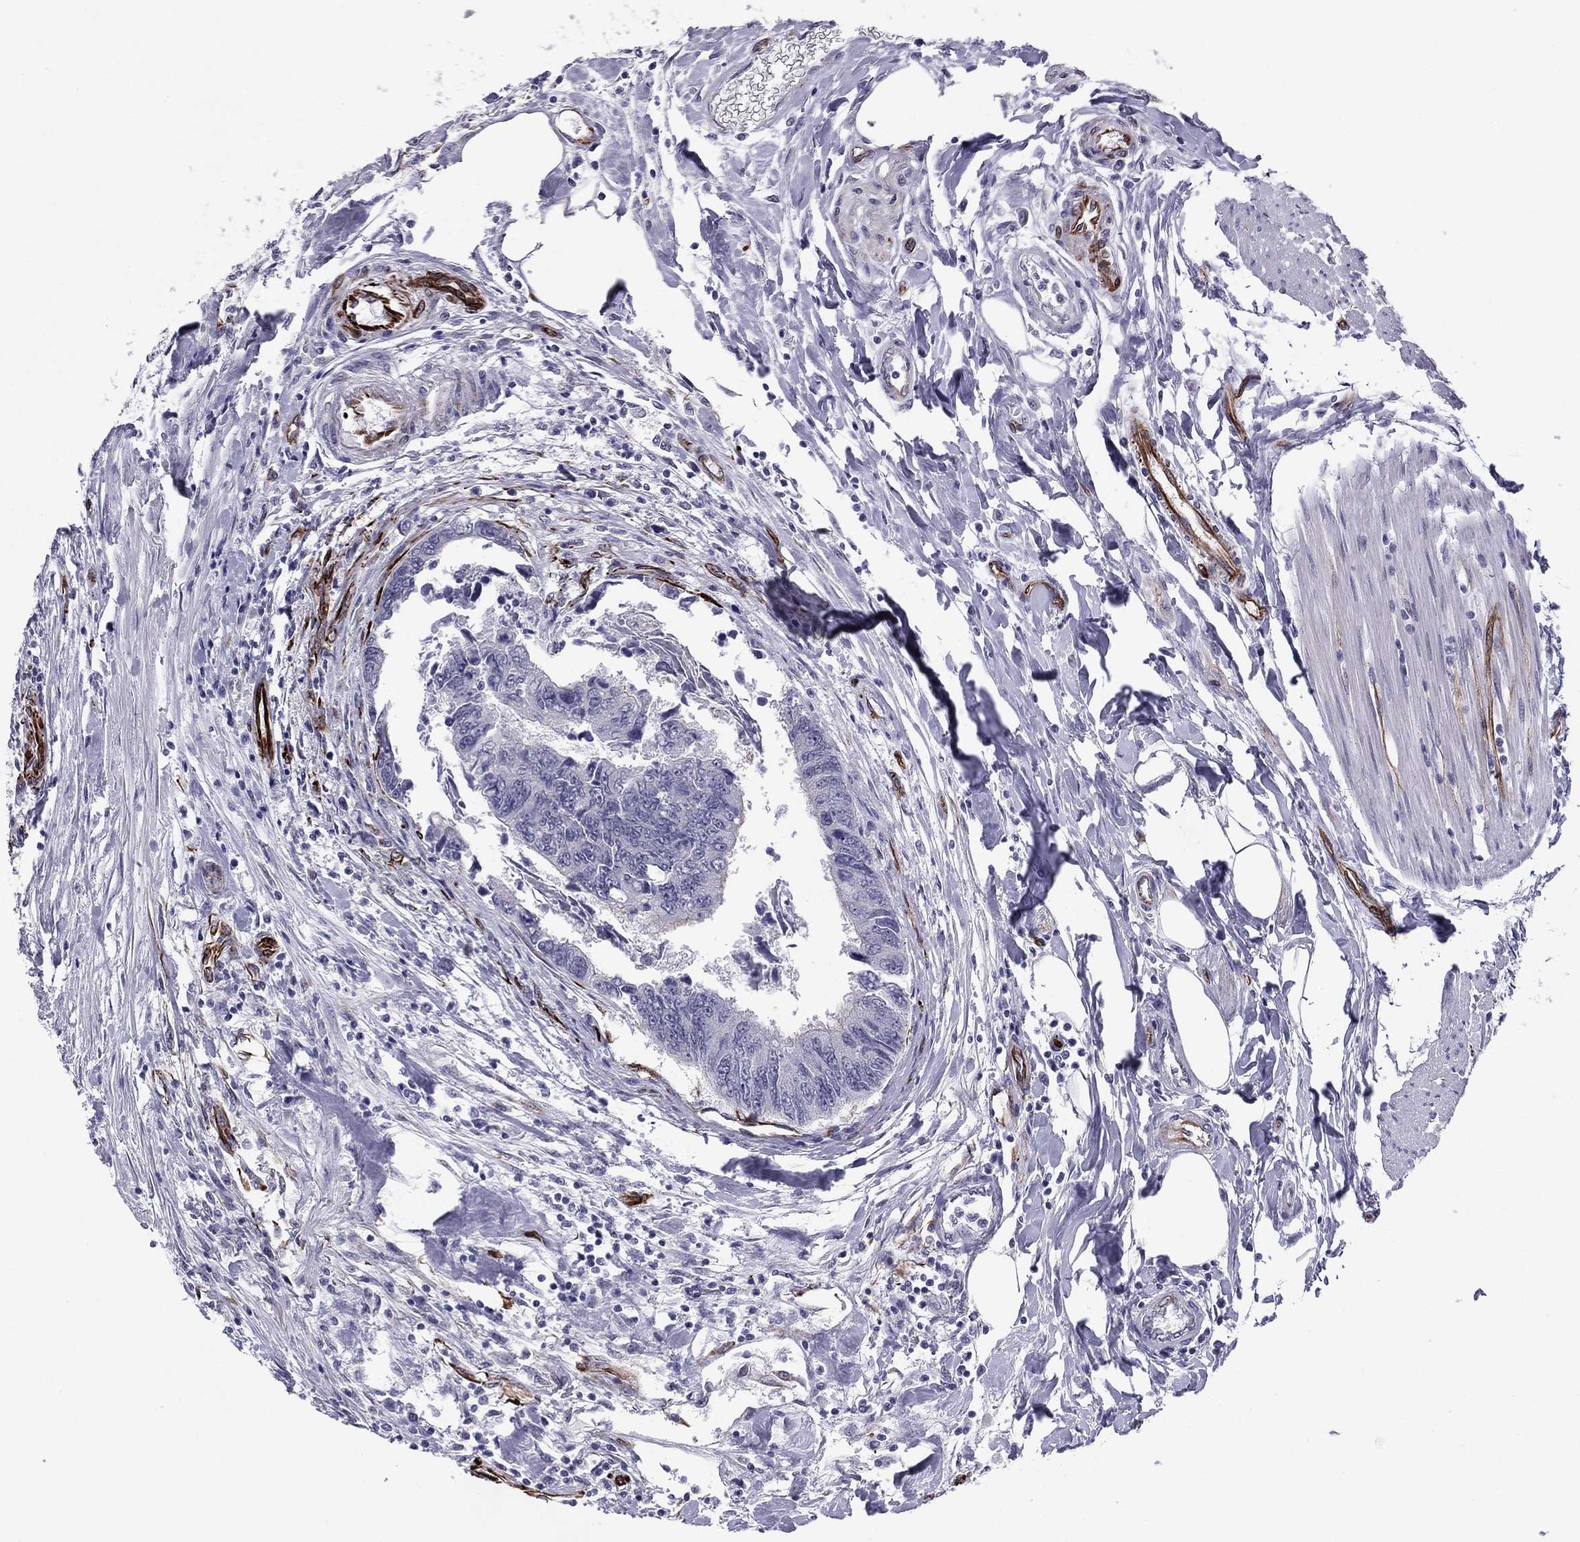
{"staining": {"intensity": "negative", "quantity": "none", "location": "none"}, "tissue": "colorectal cancer", "cell_type": "Tumor cells", "image_type": "cancer", "snomed": [{"axis": "morphology", "description": "Adenocarcinoma, NOS"}, {"axis": "topography", "description": "Colon"}], "caption": "Colorectal adenocarcinoma was stained to show a protein in brown. There is no significant positivity in tumor cells.", "gene": "ANKS4B", "patient": {"sex": "female", "age": 65}}